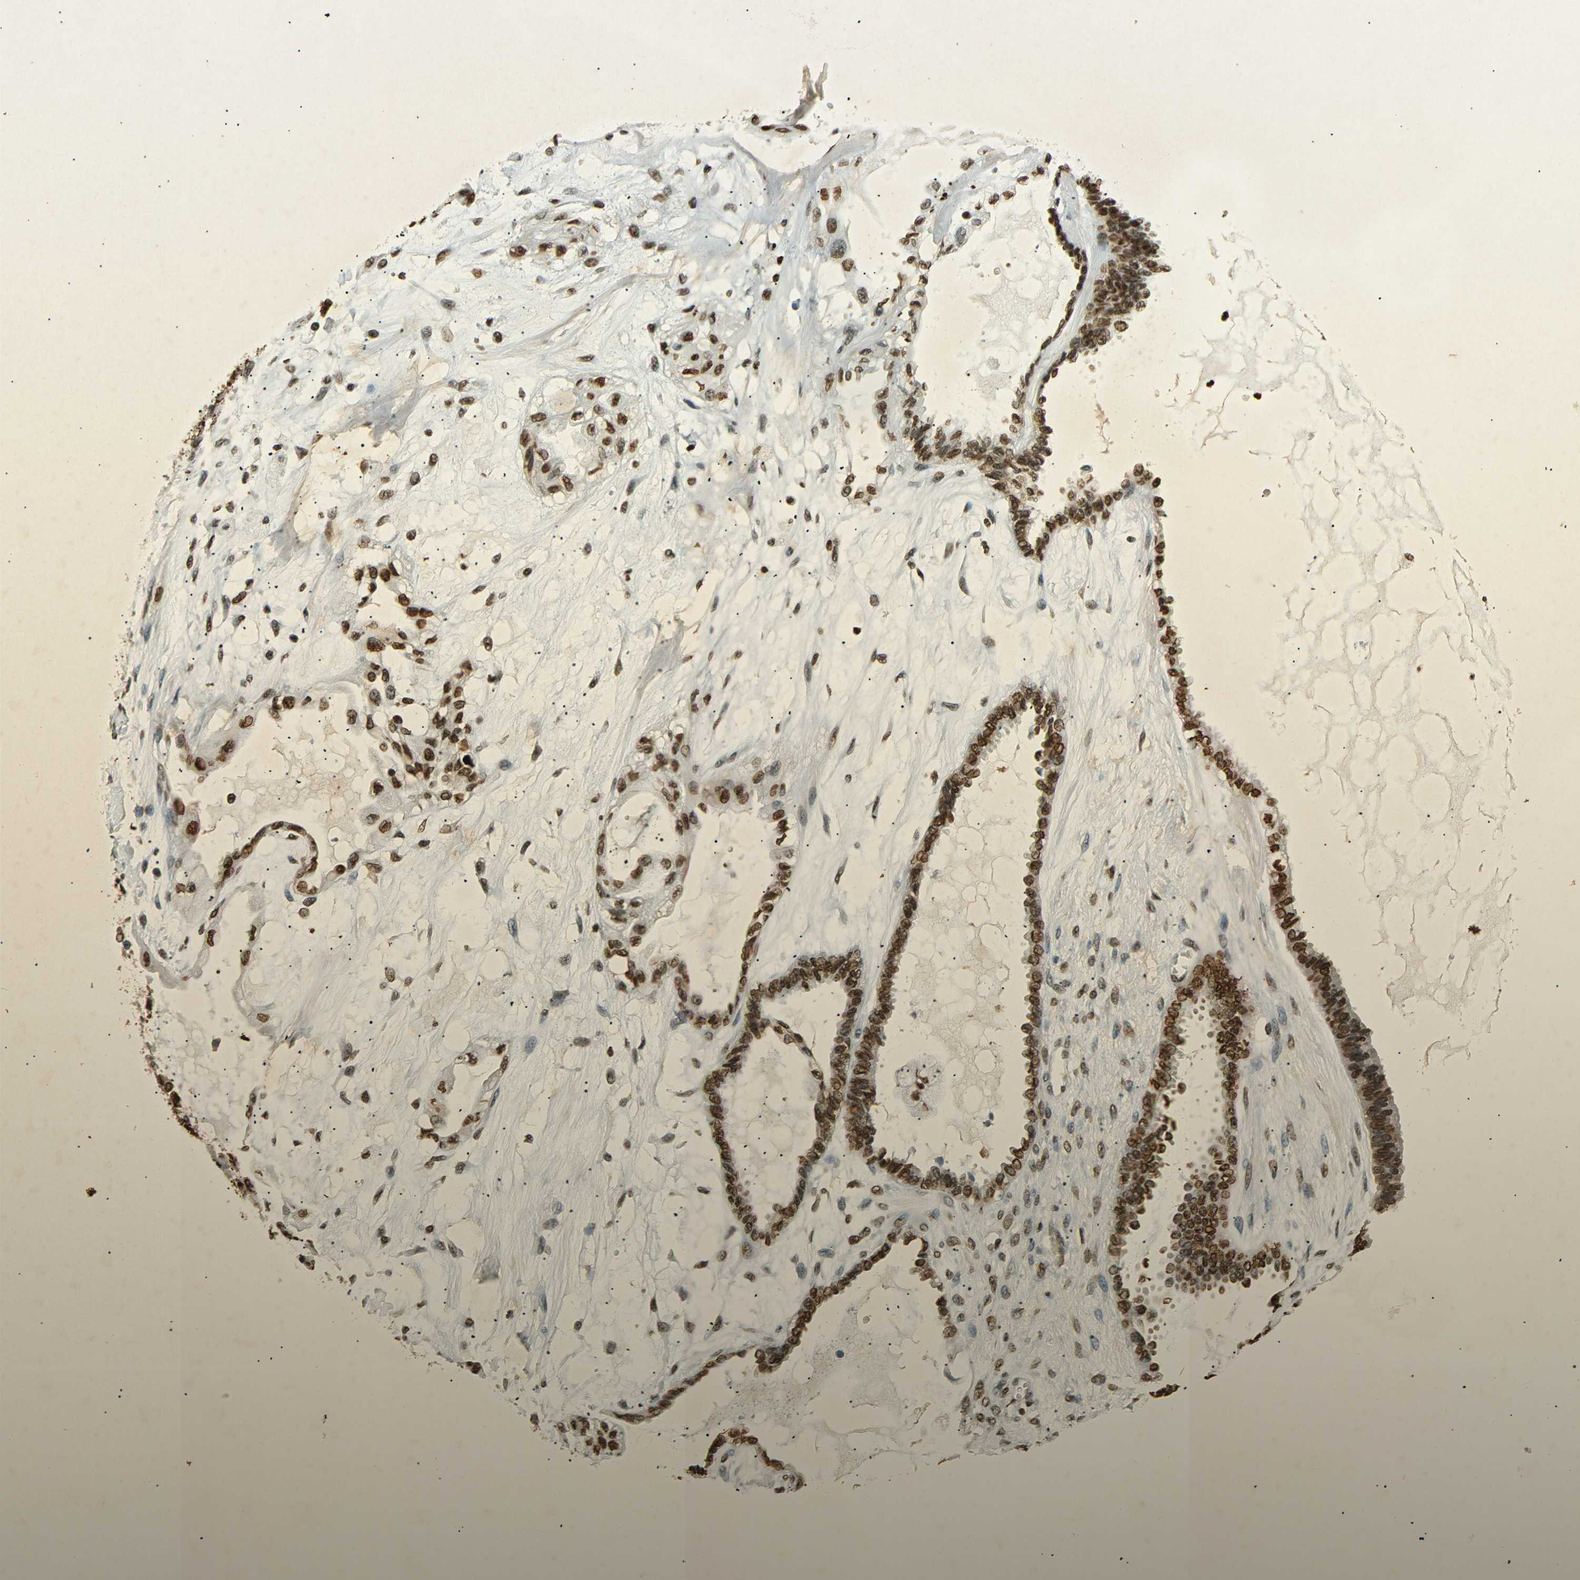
{"staining": {"intensity": "strong", "quantity": ">75%", "location": "nuclear"}, "tissue": "ovarian cancer", "cell_type": "Tumor cells", "image_type": "cancer", "snomed": [{"axis": "morphology", "description": "Carcinoma, NOS"}, {"axis": "morphology", "description": "Carcinoma, endometroid"}, {"axis": "topography", "description": "Ovary"}], "caption": "Protein expression analysis of ovarian endometroid carcinoma exhibits strong nuclear staining in about >75% of tumor cells. (DAB IHC with brightfield microscopy, high magnification).", "gene": "HMGN1", "patient": {"sex": "female", "age": 50}}